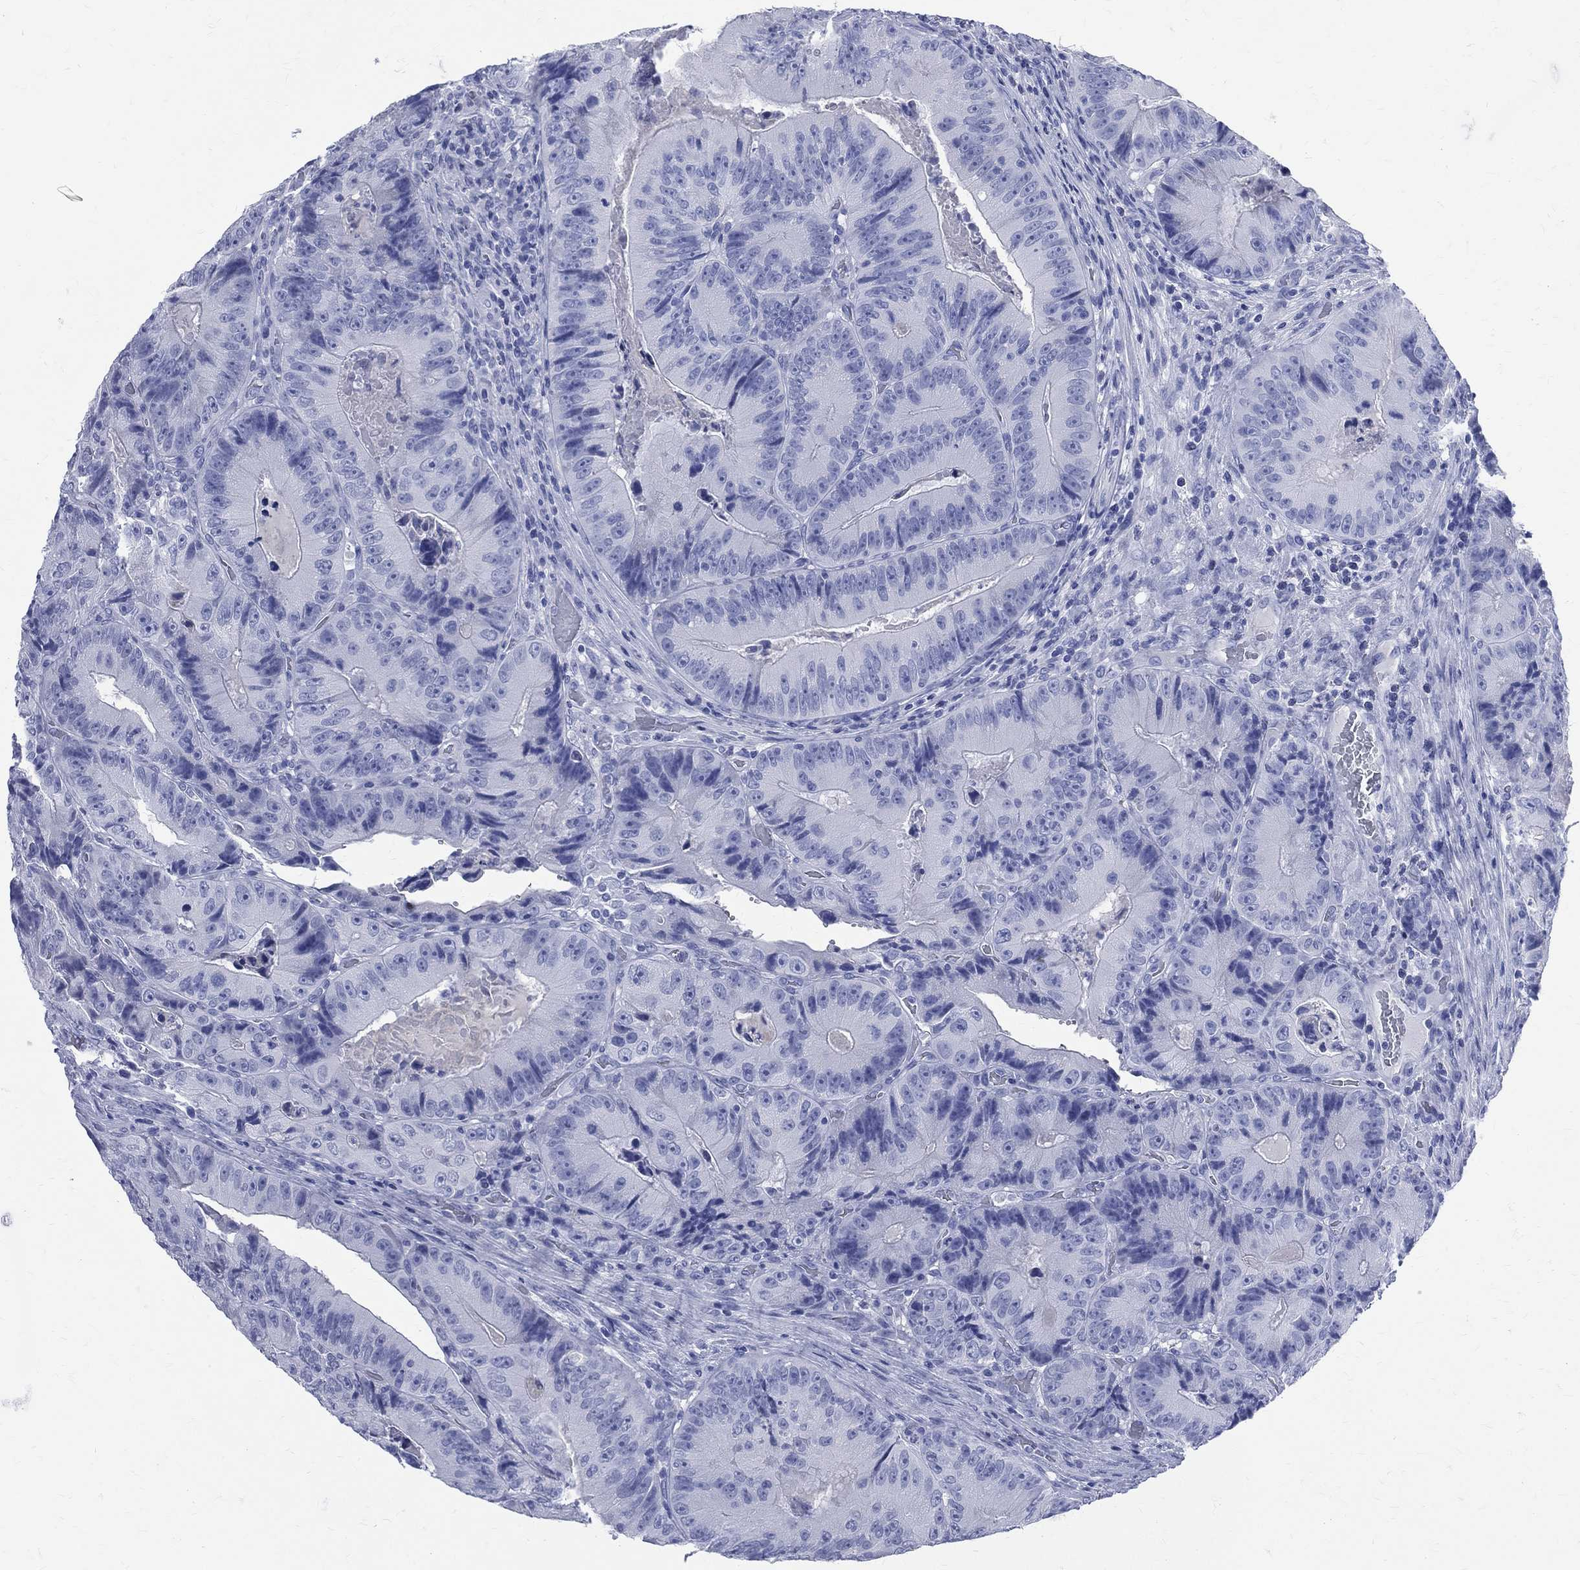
{"staining": {"intensity": "negative", "quantity": "none", "location": "none"}, "tissue": "colorectal cancer", "cell_type": "Tumor cells", "image_type": "cancer", "snomed": [{"axis": "morphology", "description": "Adenocarcinoma, NOS"}, {"axis": "topography", "description": "Colon"}], "caption": "Colorectal adenocarcinoma stained for a protein using IHC reveals no staining tumor cells.", "gene": "SYP", "patient": {"sex": "female", "age": 86}}